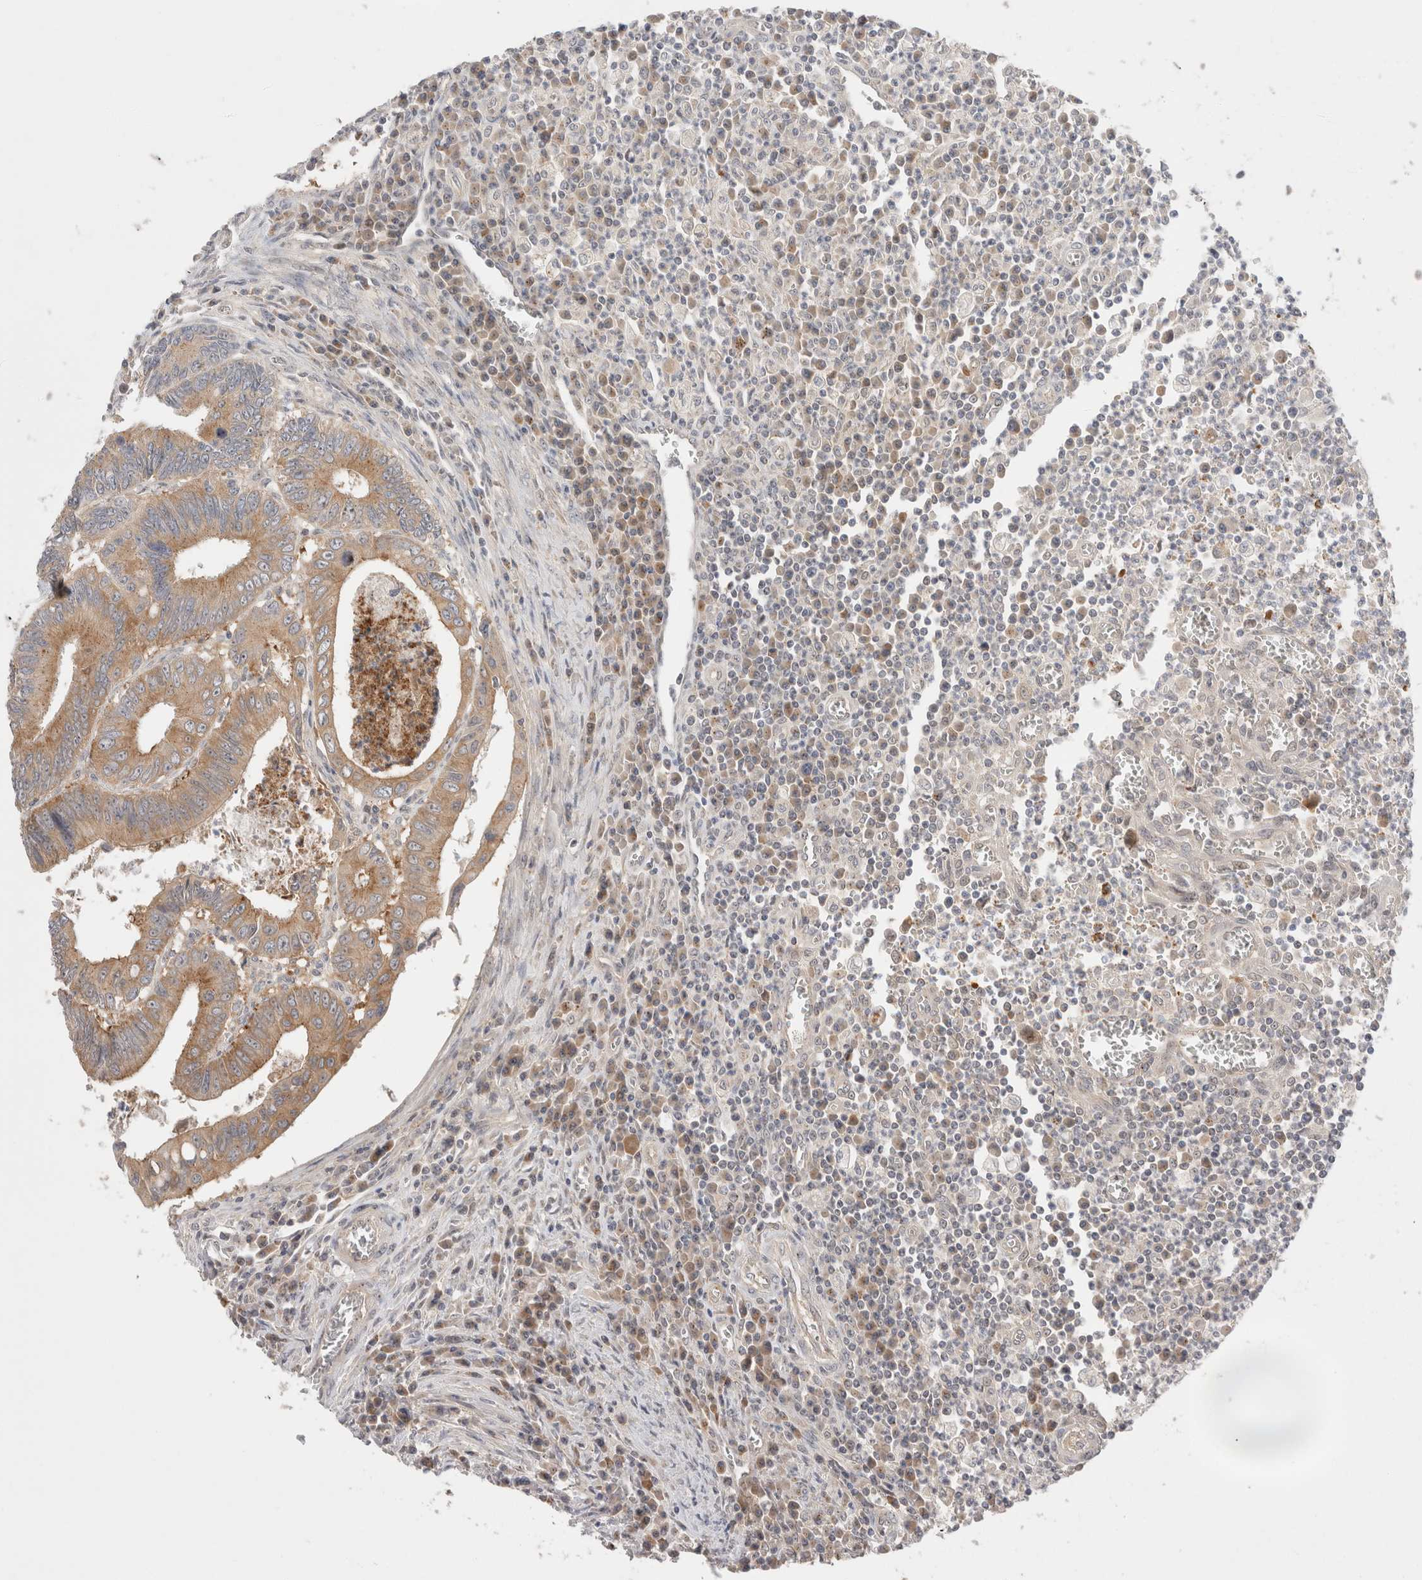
{"staining": {"intensity": "moderate", "quantity": ">75%", "location": "cytoplasmic/membranous"}, "tissue": "colorectal cancer", "cell_type": "Tumor cells", "image_type": "cancer", "snomed": [{"axis": "morphology", "description": "Inflammation, NOS"}, {"axis": "morphology", "description": "Adenocarcinoma, NOS"}, {"axis": "topography", "description": "Colon"}], "caption": "Protein analysis of adenocarcinoma (colorectal) tissue reveals moderate cytoplasmic/membranous staining in approximately >75% of tumor cells.", "gene": "SLC29A1", "patient": {"sex": "male", "age": 72}}